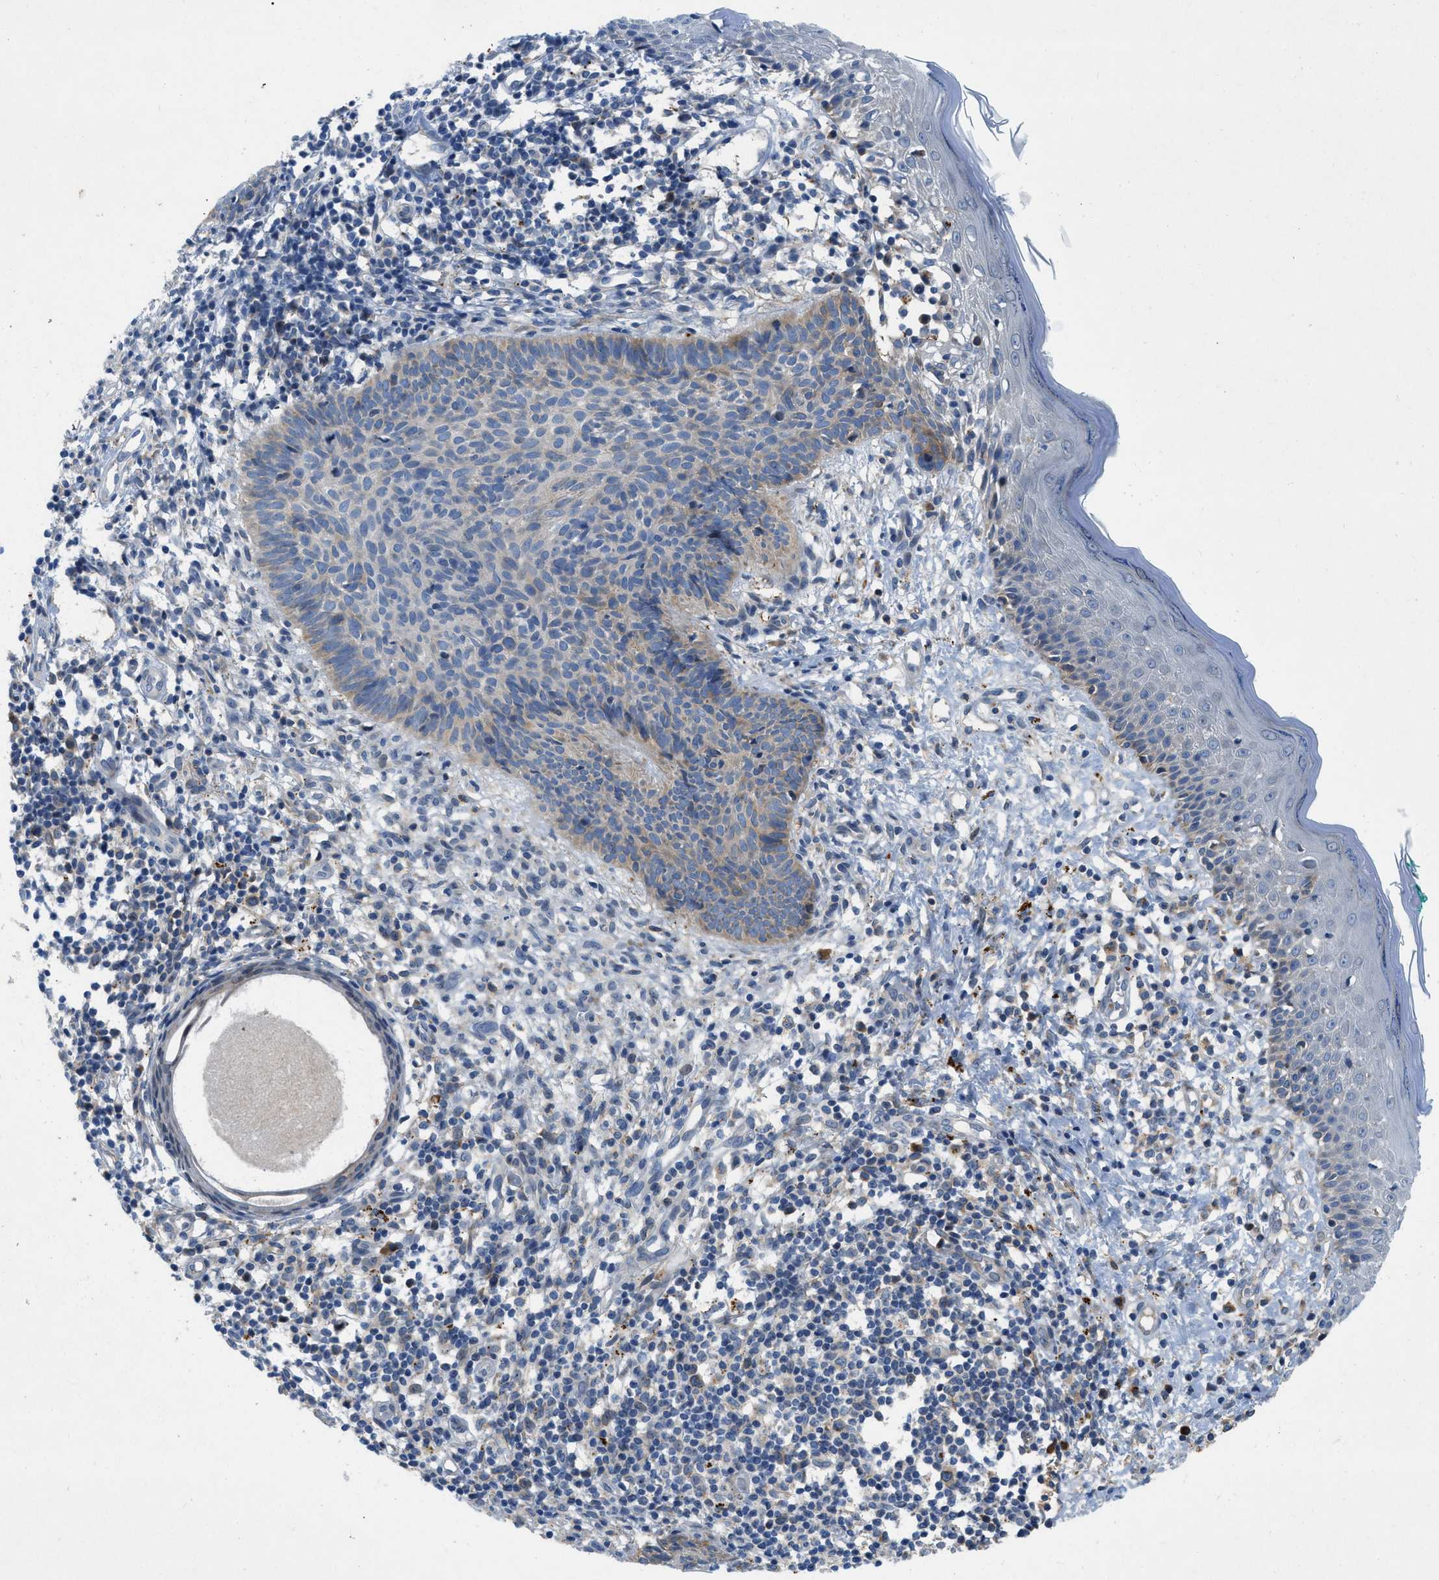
{"staining": {"intensity": "weak", "quantity": "<25%", "location": "cytoplasmic/membranous"}, "tissue": "skin cancer", "cell_type": "Tumor cells", "image_type": "cancer", "snomed": [{"axis": "morphology", "description": "Basal cell carcinoma"}, {"axis": "topography", "description": "Skin"}], "caption": "An IHC image of basal cell carcinoma (skin) is shown. There is no staining in tumor cells of basal cell carcinoma (skin).", "gene": "TMEM248", "patient": {"sex": "male", "age": 60}}